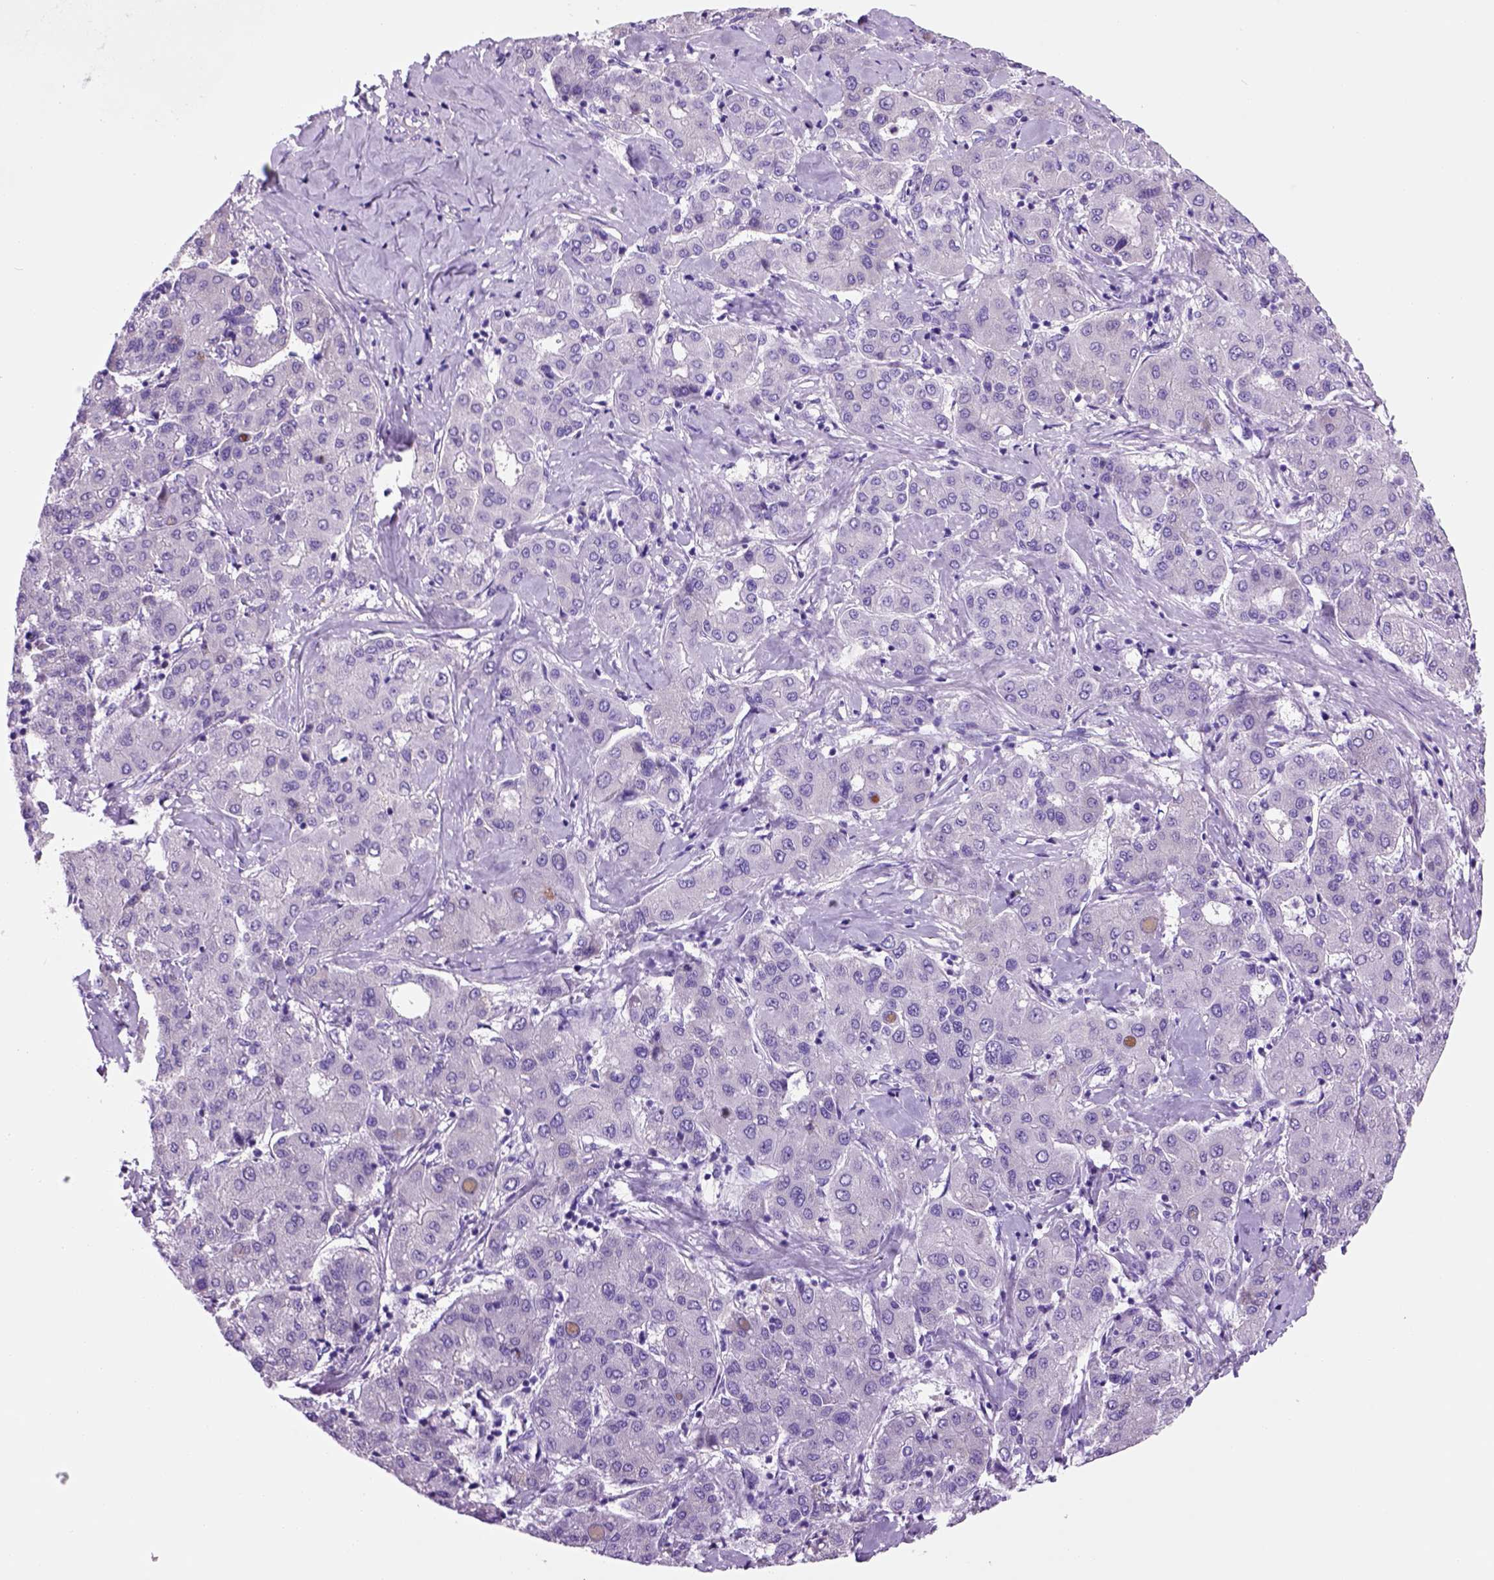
{"staining": {"intensity": "negative", "quantity": "none", "location": "none"}, "tissue": "liver cancer", "cell_type": "Tumor cells", "image_type": "cancer", "snomed": [{"axis": "morphology", "description": "Carcinoma, Hepatocellular, NOS"}, {"axis": "topography", "description": "Liver"}], "caption": "Immunohistochemistry photomicrograph of human liver hepatocellular carcinoma stained for a protein (brown), which reveals no staining in tumor cells.", "gene": "HHIPL2", "patient": {"sex": "male", "age": 65}}